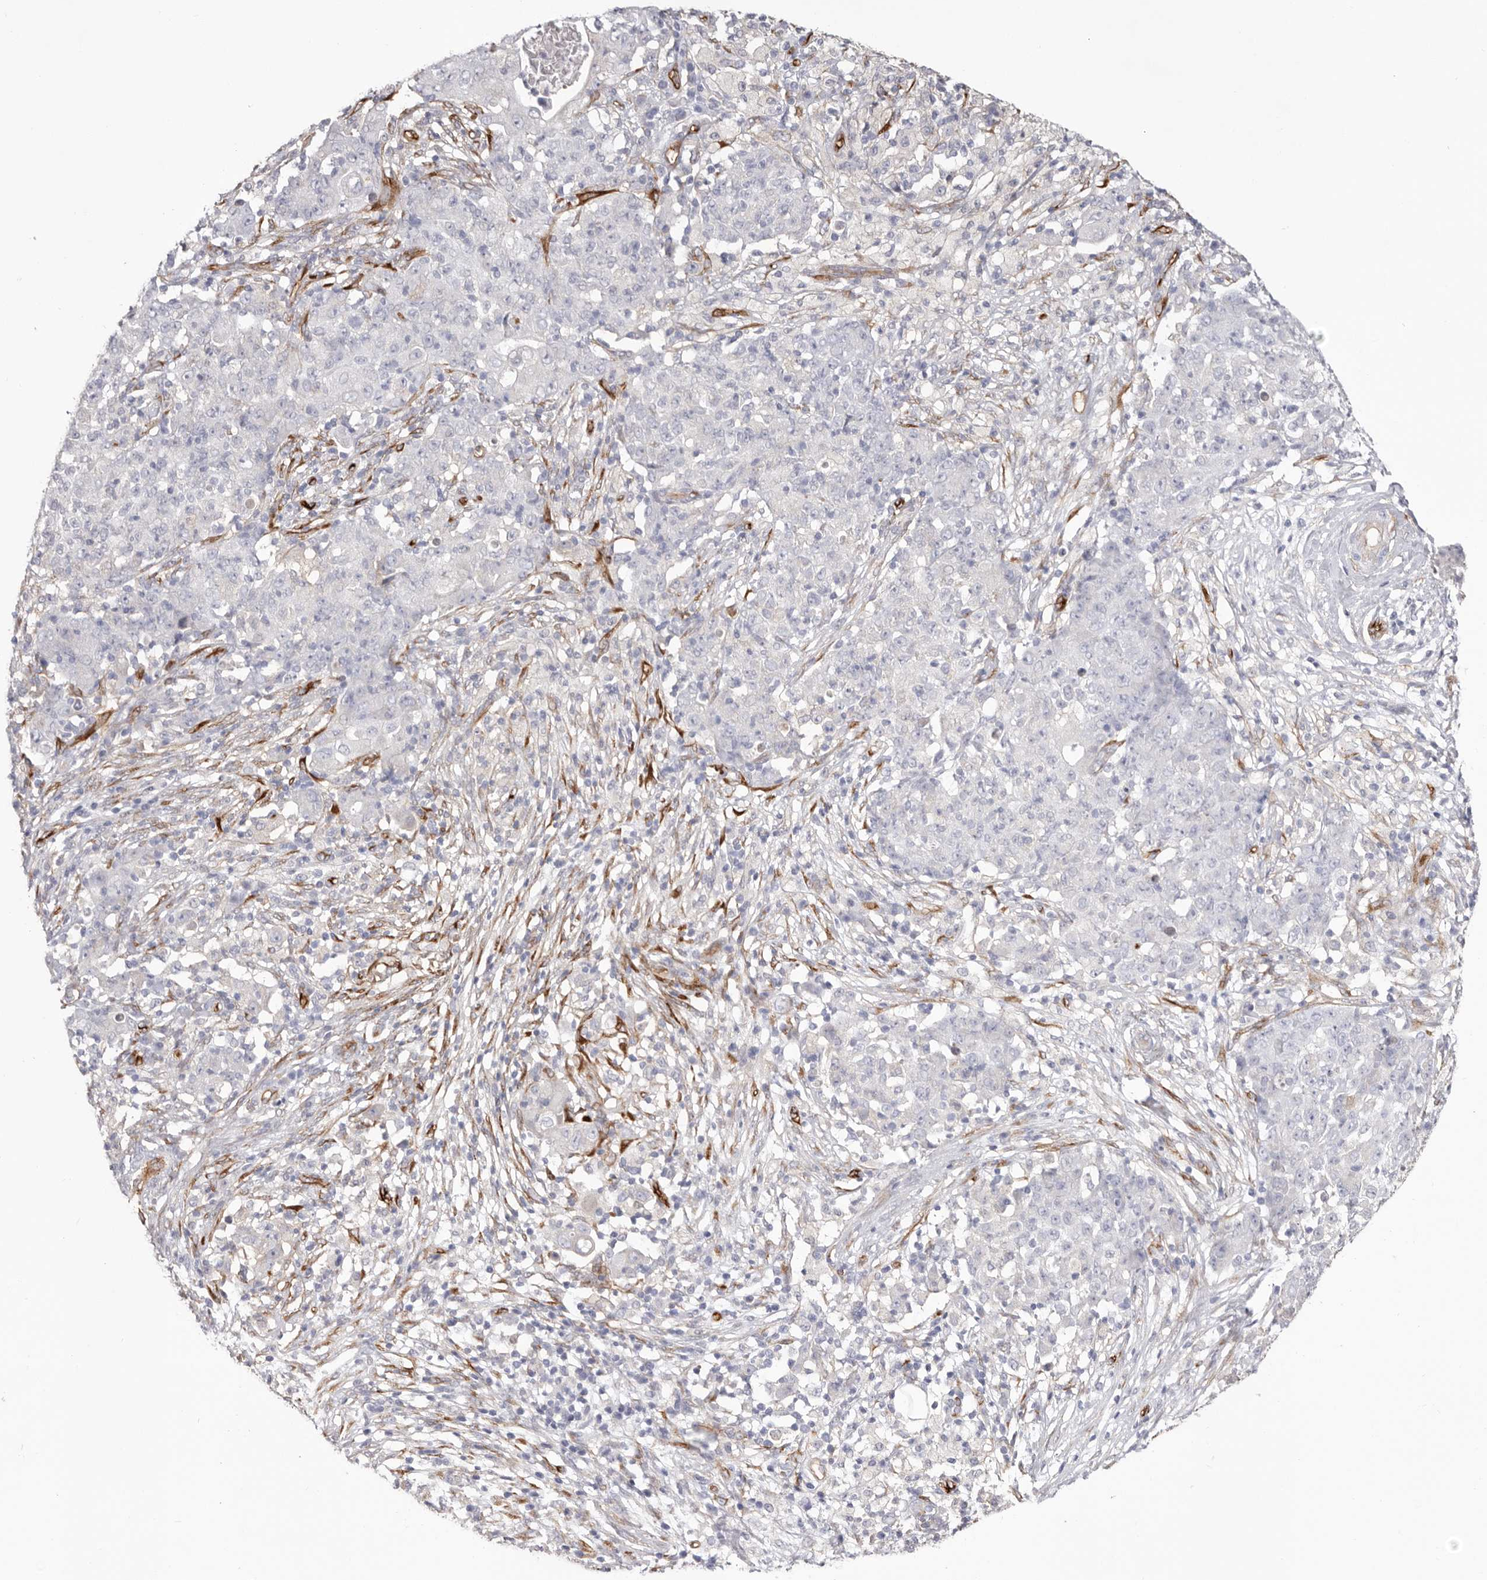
{"staining": {"intensity": "negative", "quantity": "none", "location": "none"}, "tissue": "ovarian cancer", "cell_type": "Tumor cells", "image_type": "cancer", "snomed": [{"axis": "morphology", "description": "Carcinoma, endometroid"}, {"axis": "topography", "description": "Ovary"}], "caption": "IHC image of endometroid carcinoma (ovarian) stained for a protein (brown), which demonstrates no positivity in tumor cells.", "gene": "LRRC66", "patient": {"sex": "female", "age": 42}}